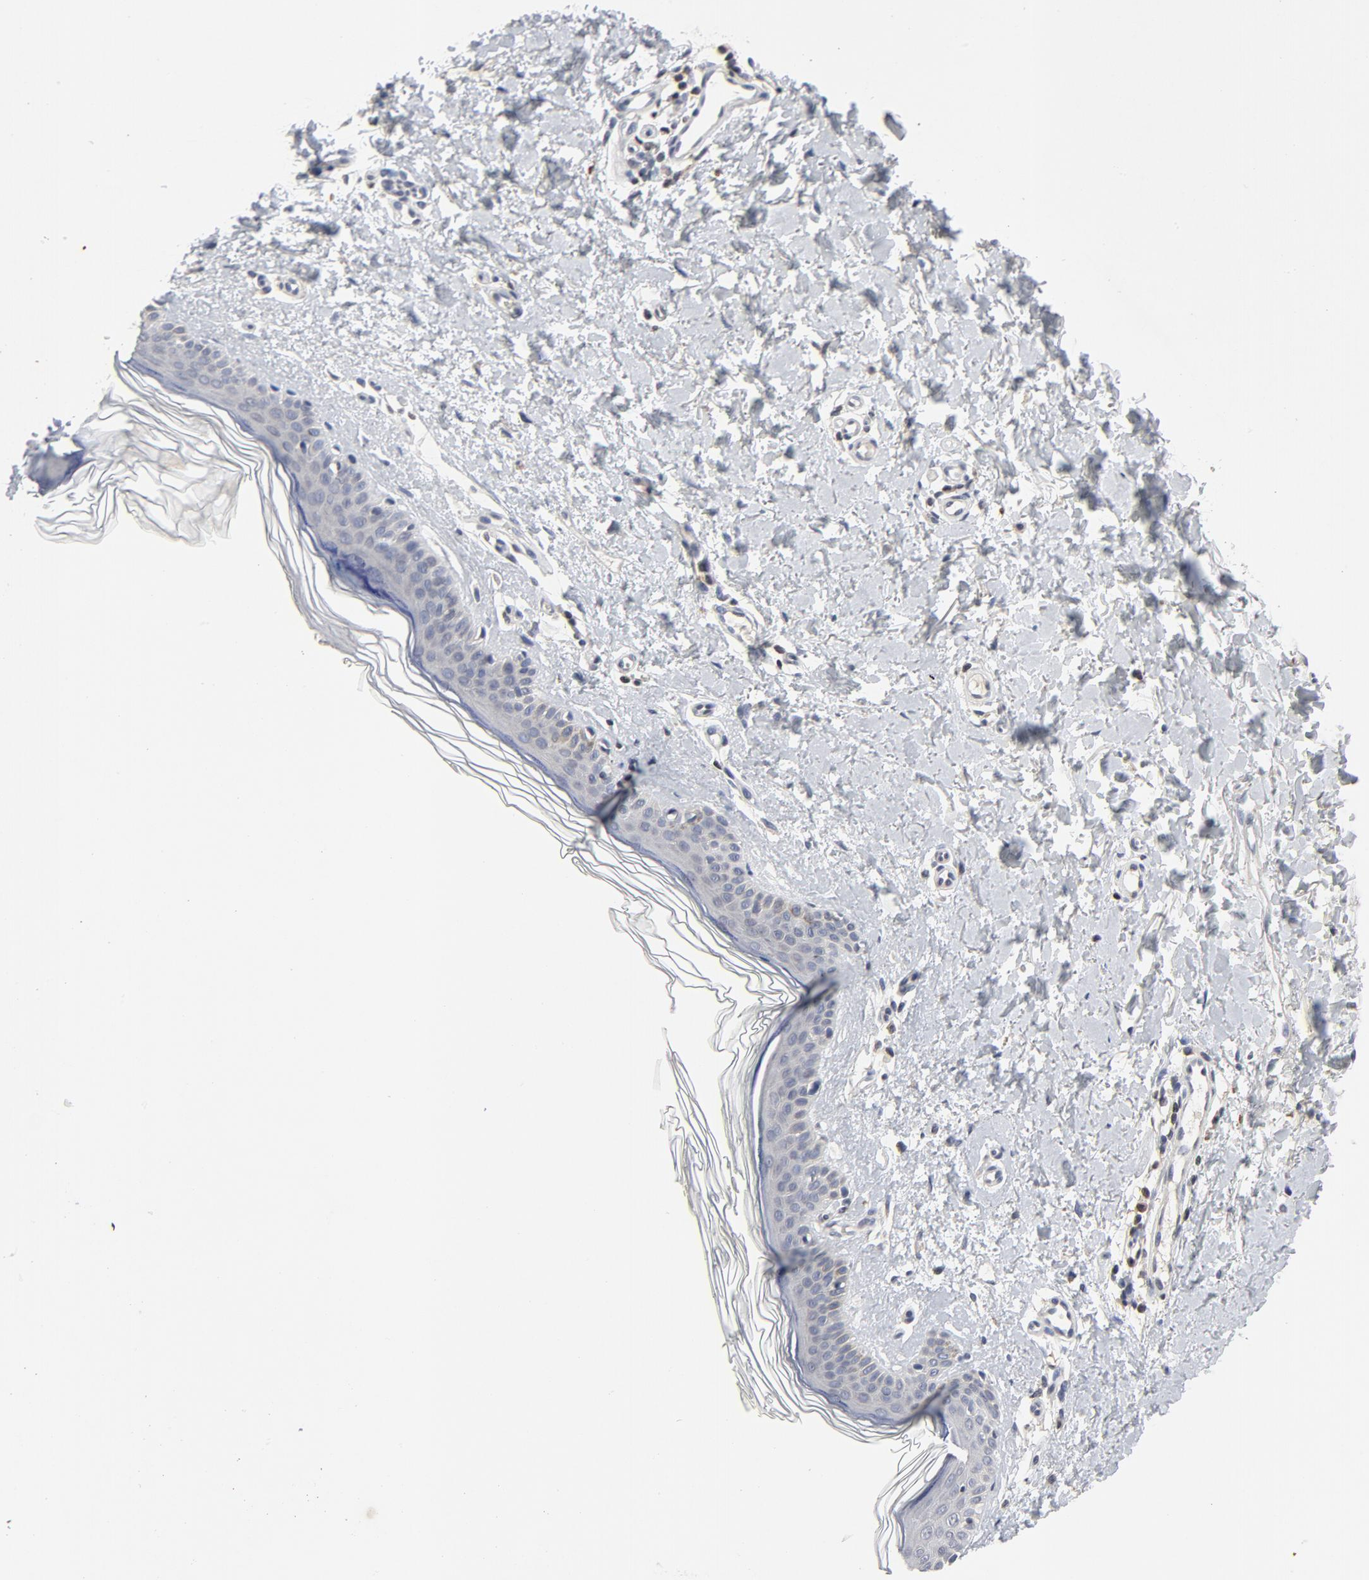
{"staining": {"intensity": "negative", "quantity": "none", "location": "none"}, "tissue": "skin", "cell_type": "Fibroblasts", "image_type": "normal", "snomed": [{"axis": "morphology", "description": "Normal tissue, NOS"}, {"axis": "topography", "description": "Skin"}], "caption": "Immunohistochemistry (IHC) histopathology image of unremarkable skin: skin stained with DAB reveals no significant protein positivity in fibroblasts. (DAB immunohistochemistry (IHC), high magnification).", "gene": "TCL1A", "patient": {"sex": "female", "age": 56}}